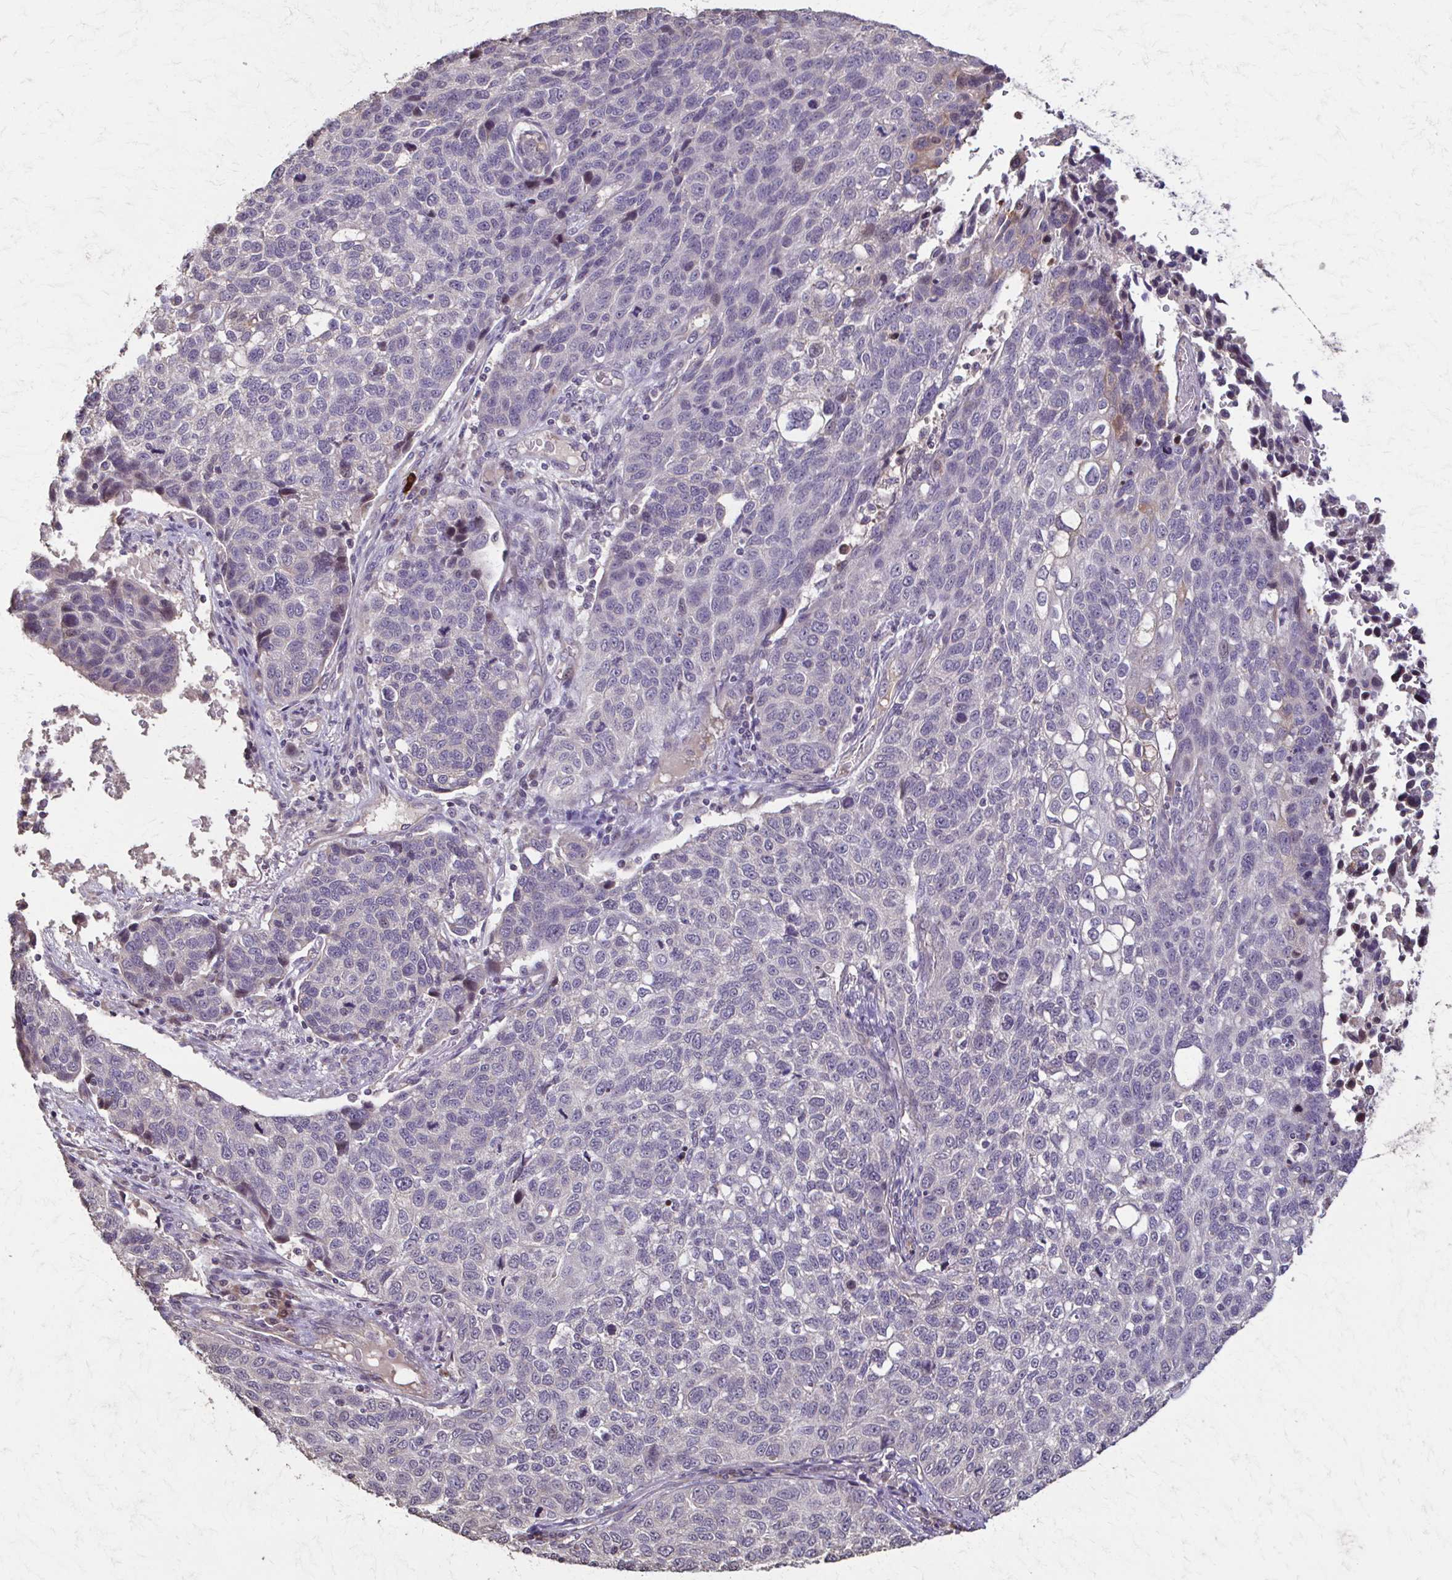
{"staining": {"intensity": "negative", "quantity": "none", "location": "none"}, "tissue": "lung cancer", "cell_type": "Tumor cells", "image_type": "cancer", "snomed": [{"axis": "morphology", "description": "Squamous cell carcinoma, NOS"}, {"axis": "topography", "description": "Lymph node"}, {"axis": "topography", "description": "Lung"}], "caption": "Image shows no significant protein expression in tumor cells of lung cancer. The staining is performed using DAB (3,3'-diaminobenzidine) brown chromogen with nuclei counter-stained in using hematoxylin.", "gene": "IL18BP", "patient": {"sex": "male", "age": 61}}